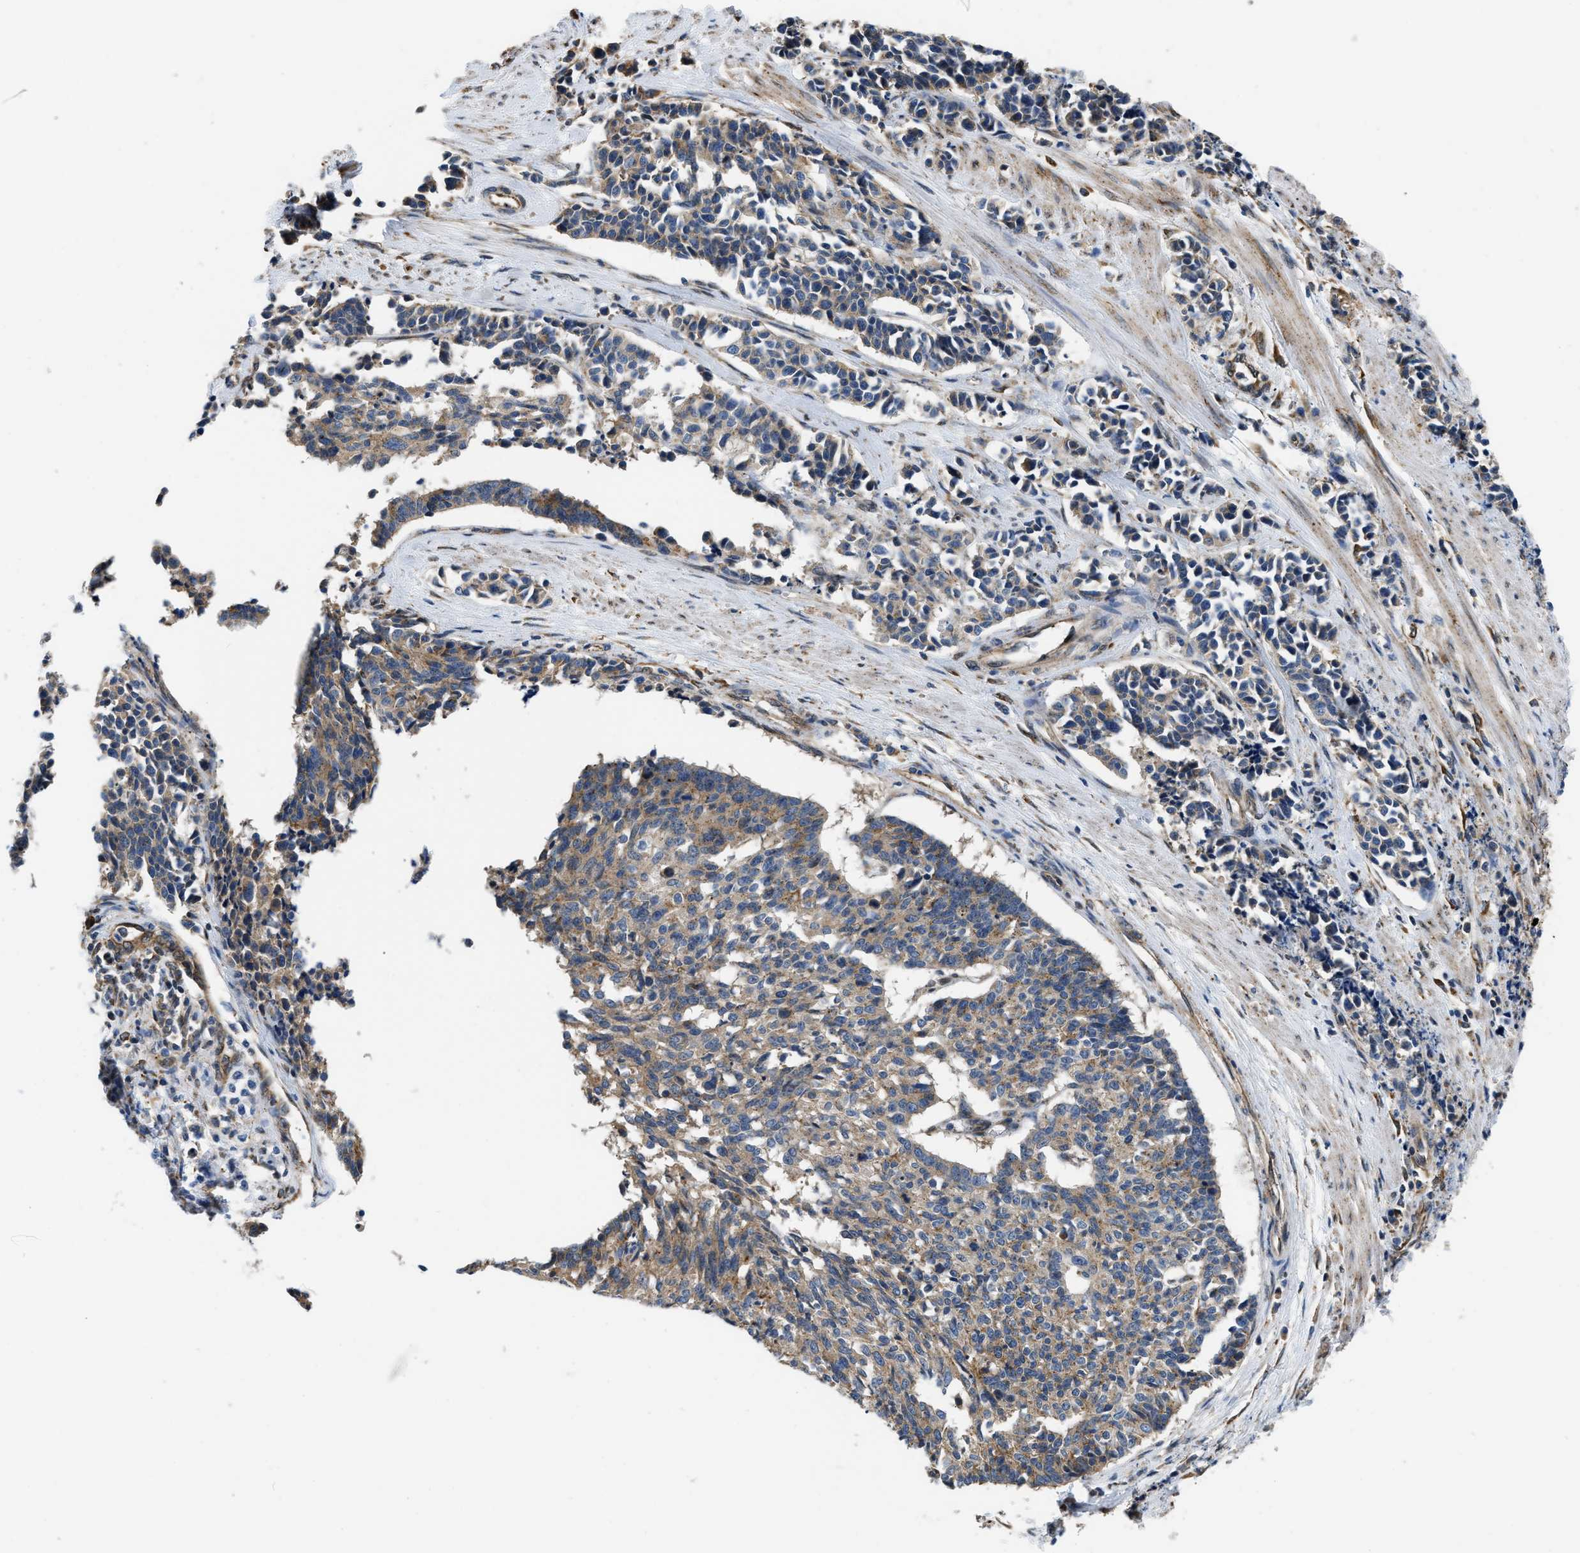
{"staining": {"intensity": "moderate", "quantity": "25%-75%", "location": "cytoplasmic/membranous"}, "tissue": "cervical cancer", "cell_type": "Tumor cells", "image_type": "cancer", "snomed": [{"axis": "morphology", "description": "Squamous cell carcinoma, NOS"}, {"axis": "topography", "description": "Cervix"}], "caption": "The photomicrograph shows immunohistochemical staining of cervical cancer. There is moderate cytoplasmic/membranous staining is appreciated in about 25%-75% of tumor cells.", "gene": "ARL6IP5", "patient": {"sex": "female", "age": 35}}